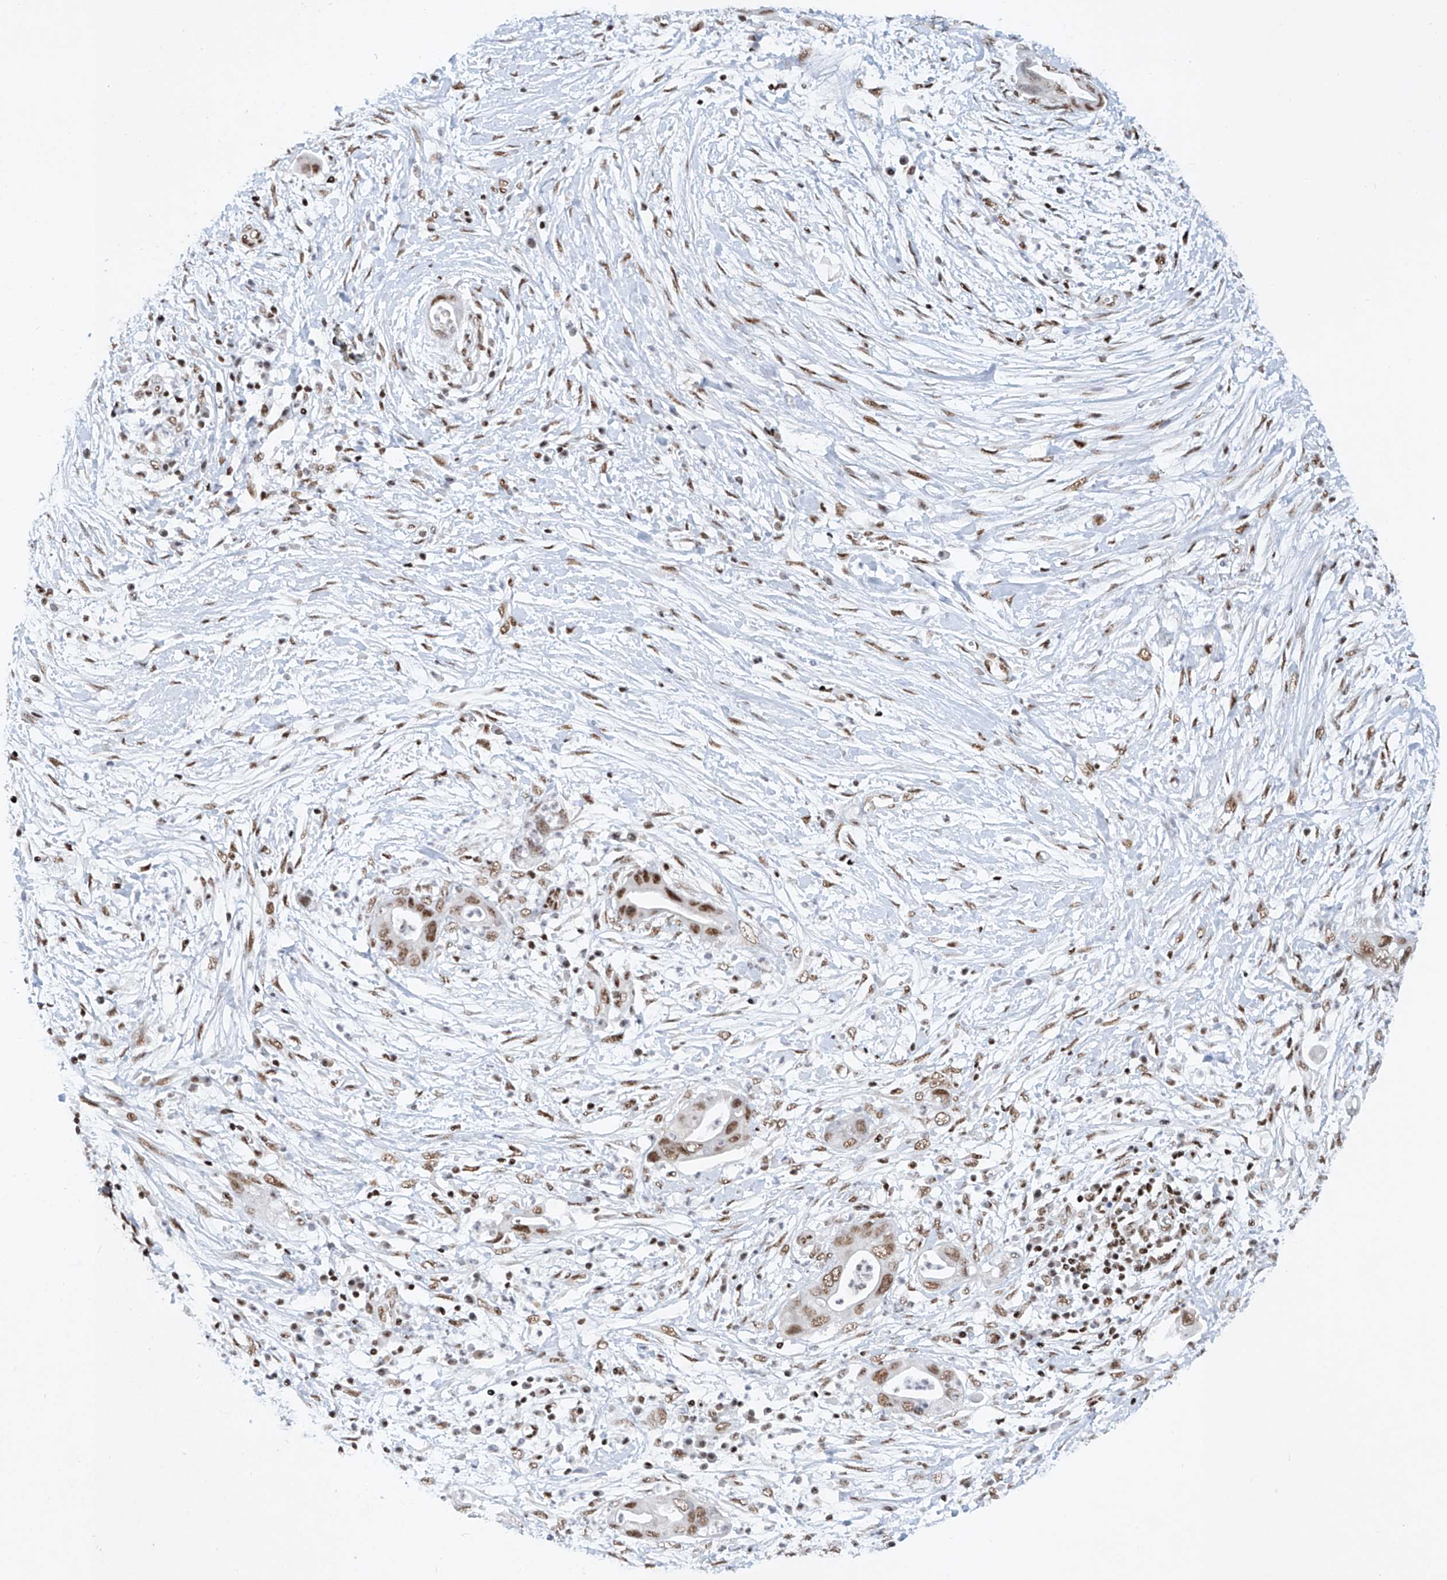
{"staining": {"intensity": "moderate", "quantity": ">75%", "location": "nuclear"}, "tissue": "pancreatic cancer", "cell_type": "Tumor cells", "image_type": "cancer", "snomed": [{"axis": "morphology", "description": "Adenocarcinoma, NOS"}, {"axis": "topography", "description": "Pancreas"}], "caption": "High-power microscopy captured an IHC histopathology image of pancreatic cancer, revealing moderate nuclear positivity in approximately >75% of tumor cells. (DAB IHC with brightfield microscopy, high magnification).", "gene": "TAF4", "patient": {"sex": "male", "age": 75}}